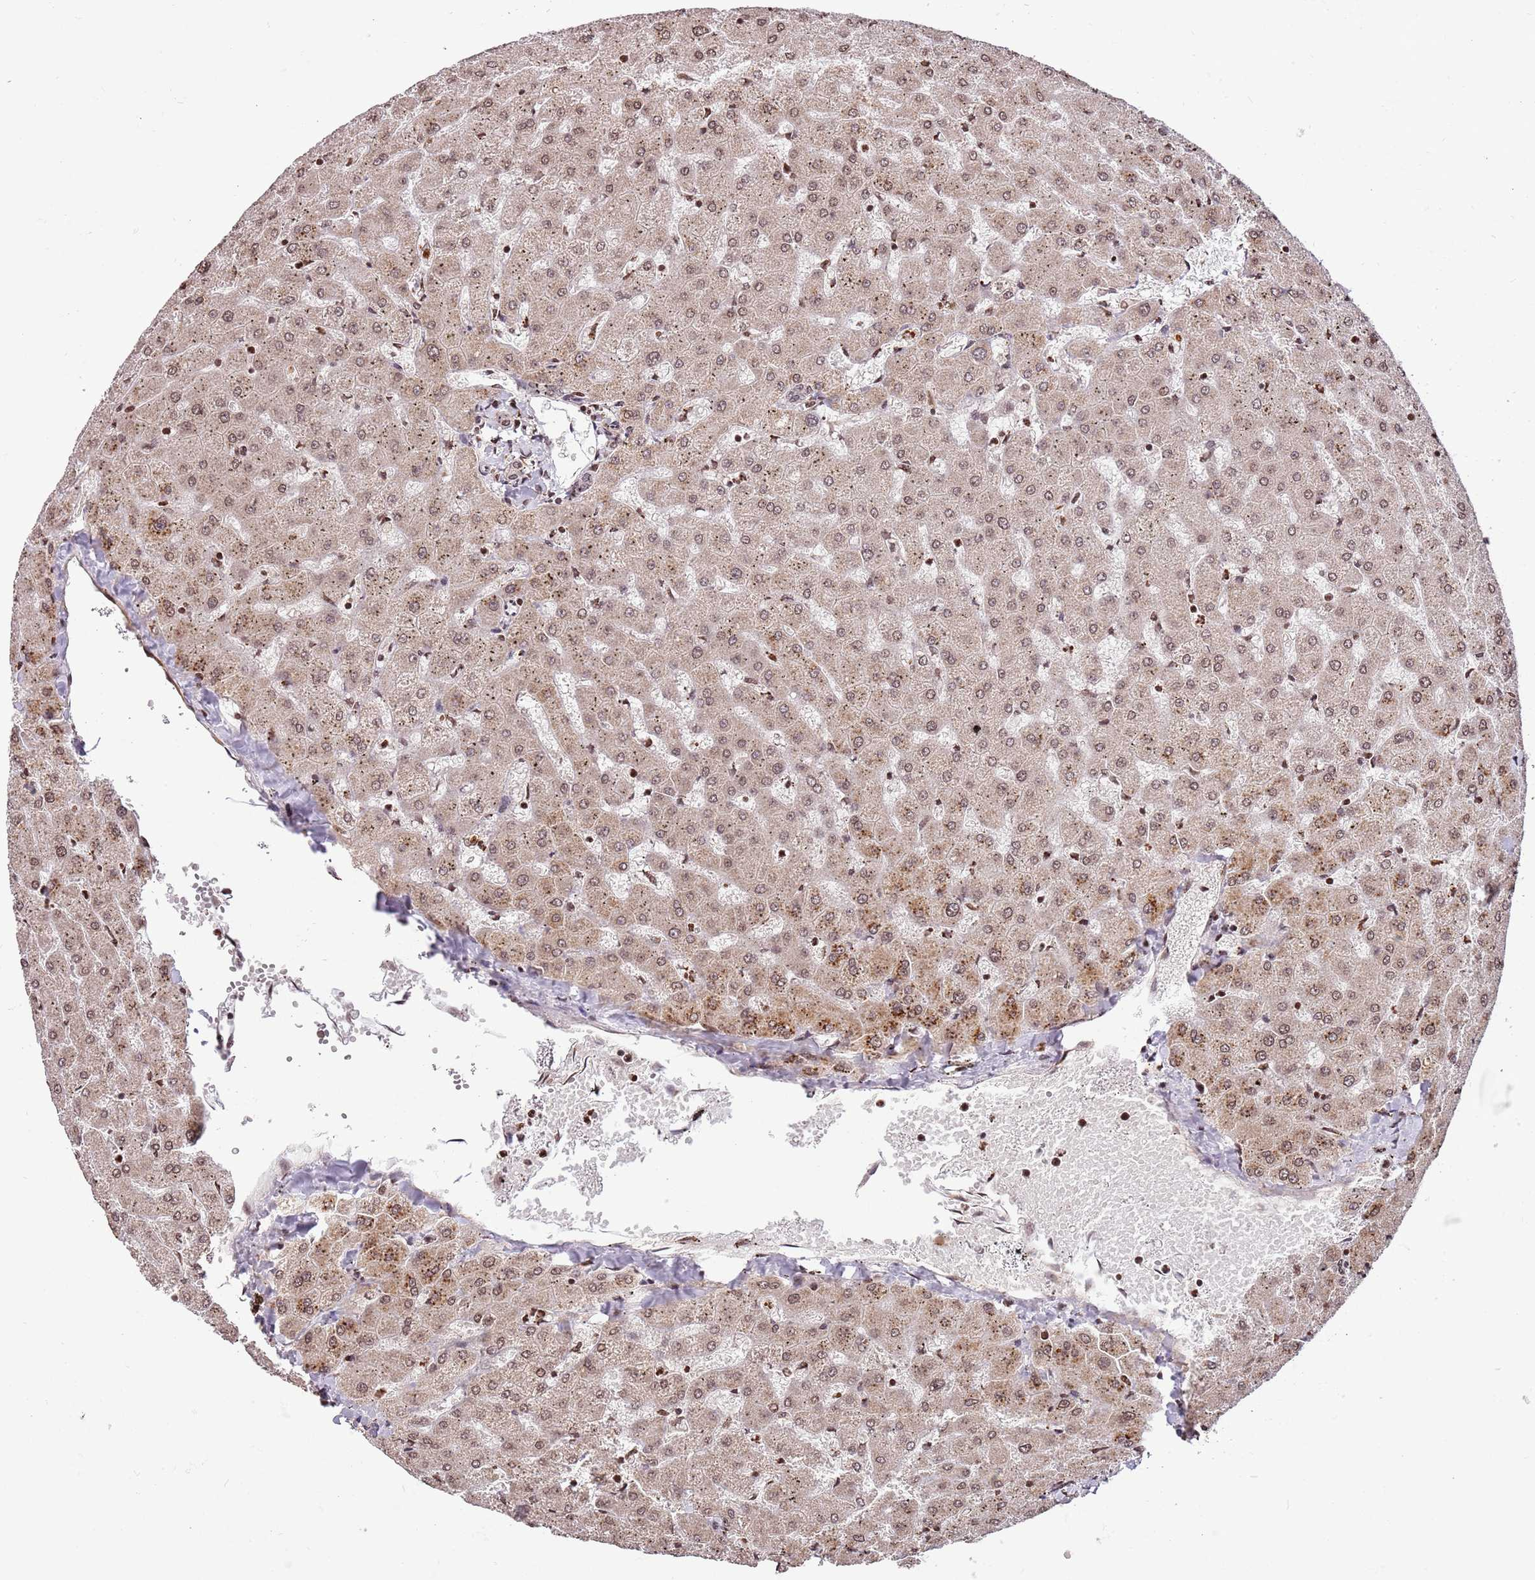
{"staining": {"intensity": "moderate", "quantity": "25%-75%", "location": "nuclear"}, "tissue": "liver", "cell_type": "Cholangiocytes", "image_type": "normal", "snomed": [{"axis": "morphology", "description": "Normal tissue, NOS"}, {"axis": "topography", "description": "Liver"}], "caption": "IHC (DAB (3,3'-diaminobenzidine)) staining of unremarkable human liver shows moderate nuclear protein positivity in about 25%-75% of cholangiocytes. Nuclei are stained in blue.", "gene": "SAMSN1", "patient": {"sex": "female", "age": 63}}